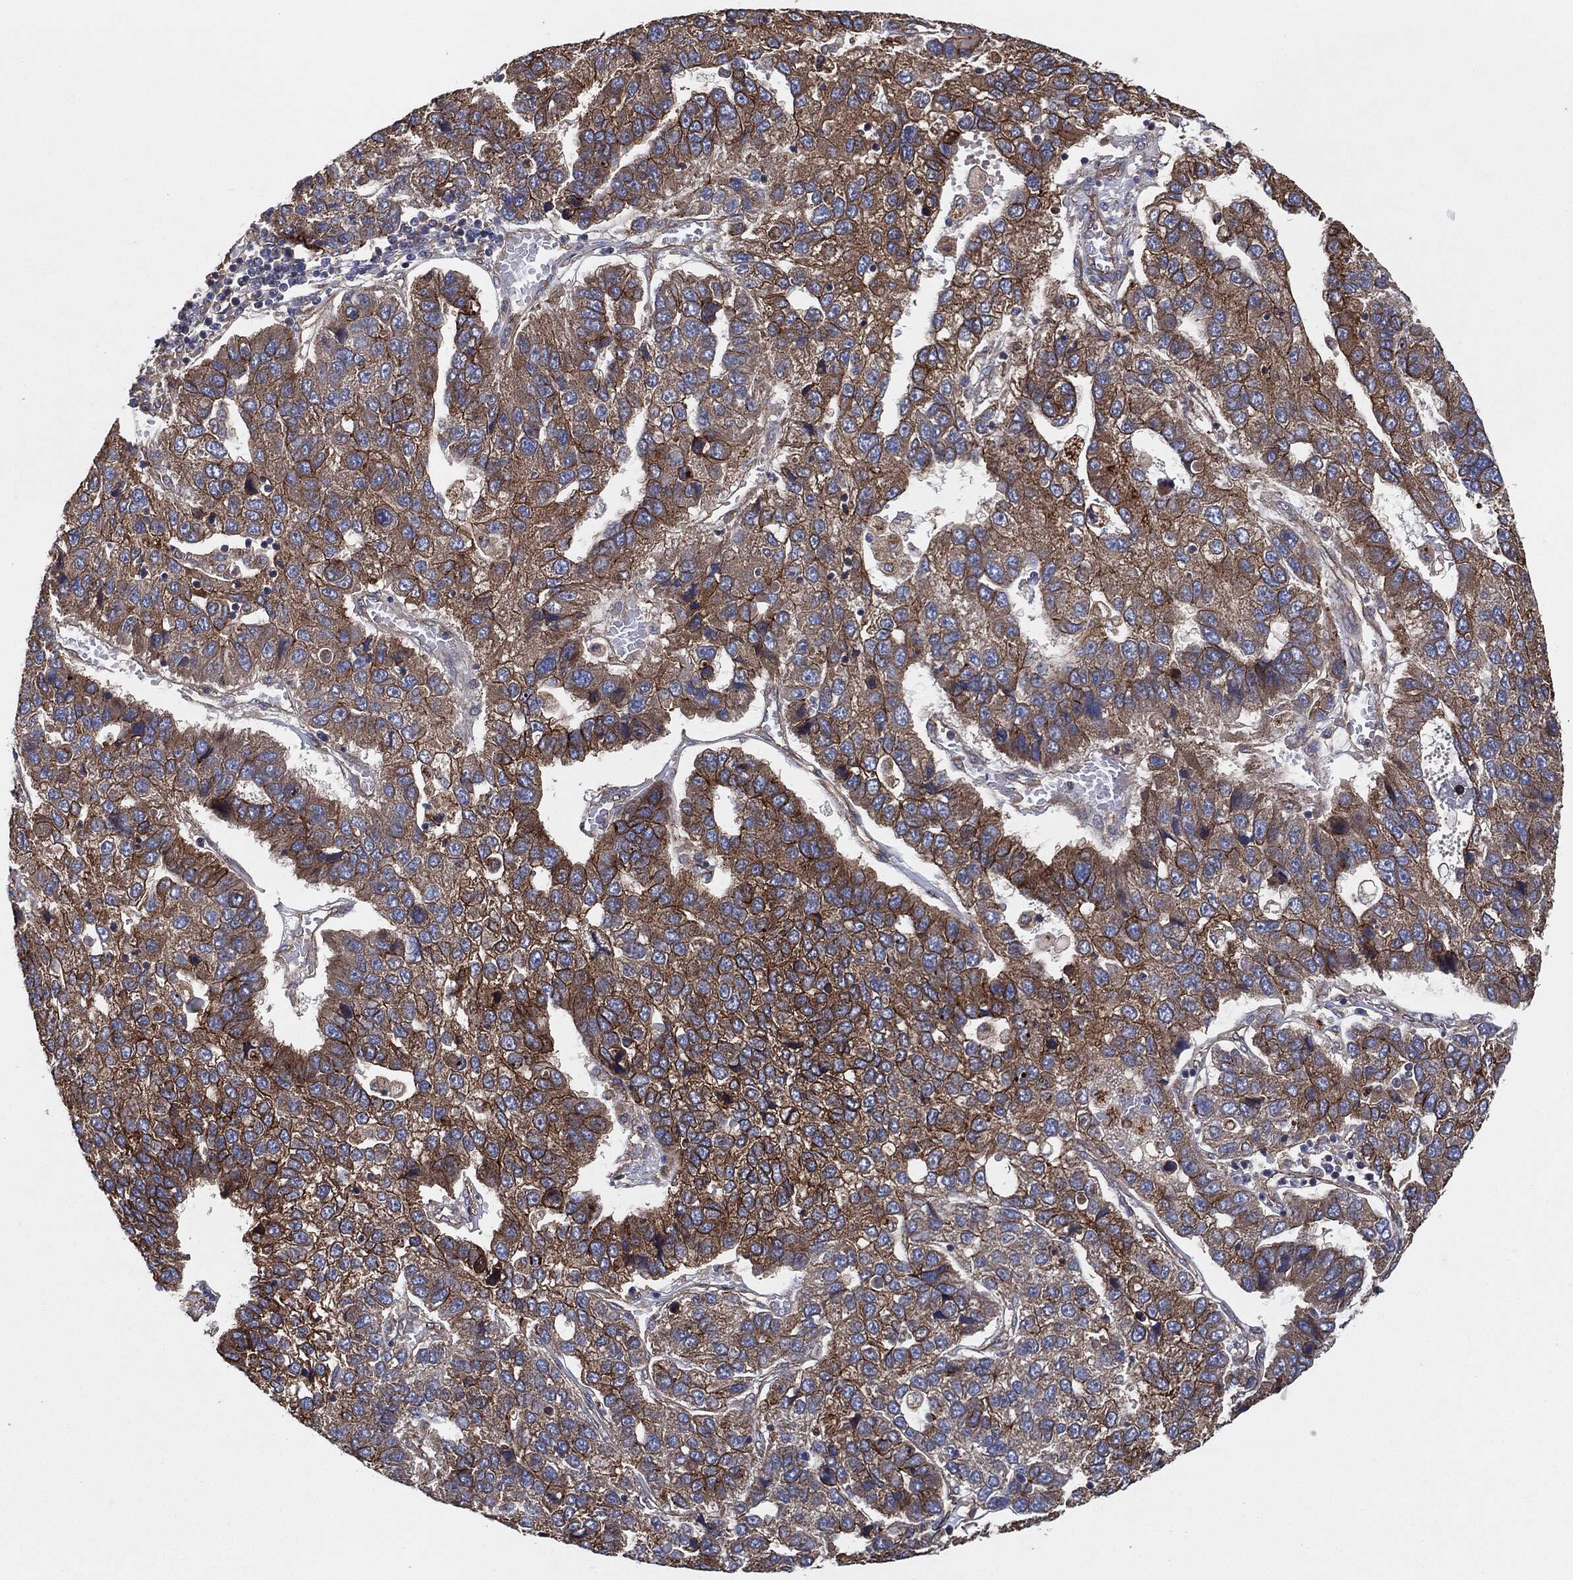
{"staining": {"intensity": "moderate", "quantity": "25%-75%", "location": "cytoplasmic/membranous"}, "tissue": "pancreatic cancer", "cell_type": "Tumor cells", "image_type": "cancer", "snomed": [{"axis": "morphology", "description": "Adenocarcinoma, NOS"}, {"axis": "topography", "description": "Pancreas"}], "caption": "Tumor cells display medium levels of moderate cytoplasmic/membranous expression in approximately 25%-75% of cells in human pancreatic cancer.", "gene": "CTNNA1", "patient": {"sex": "female", "age": 61}}